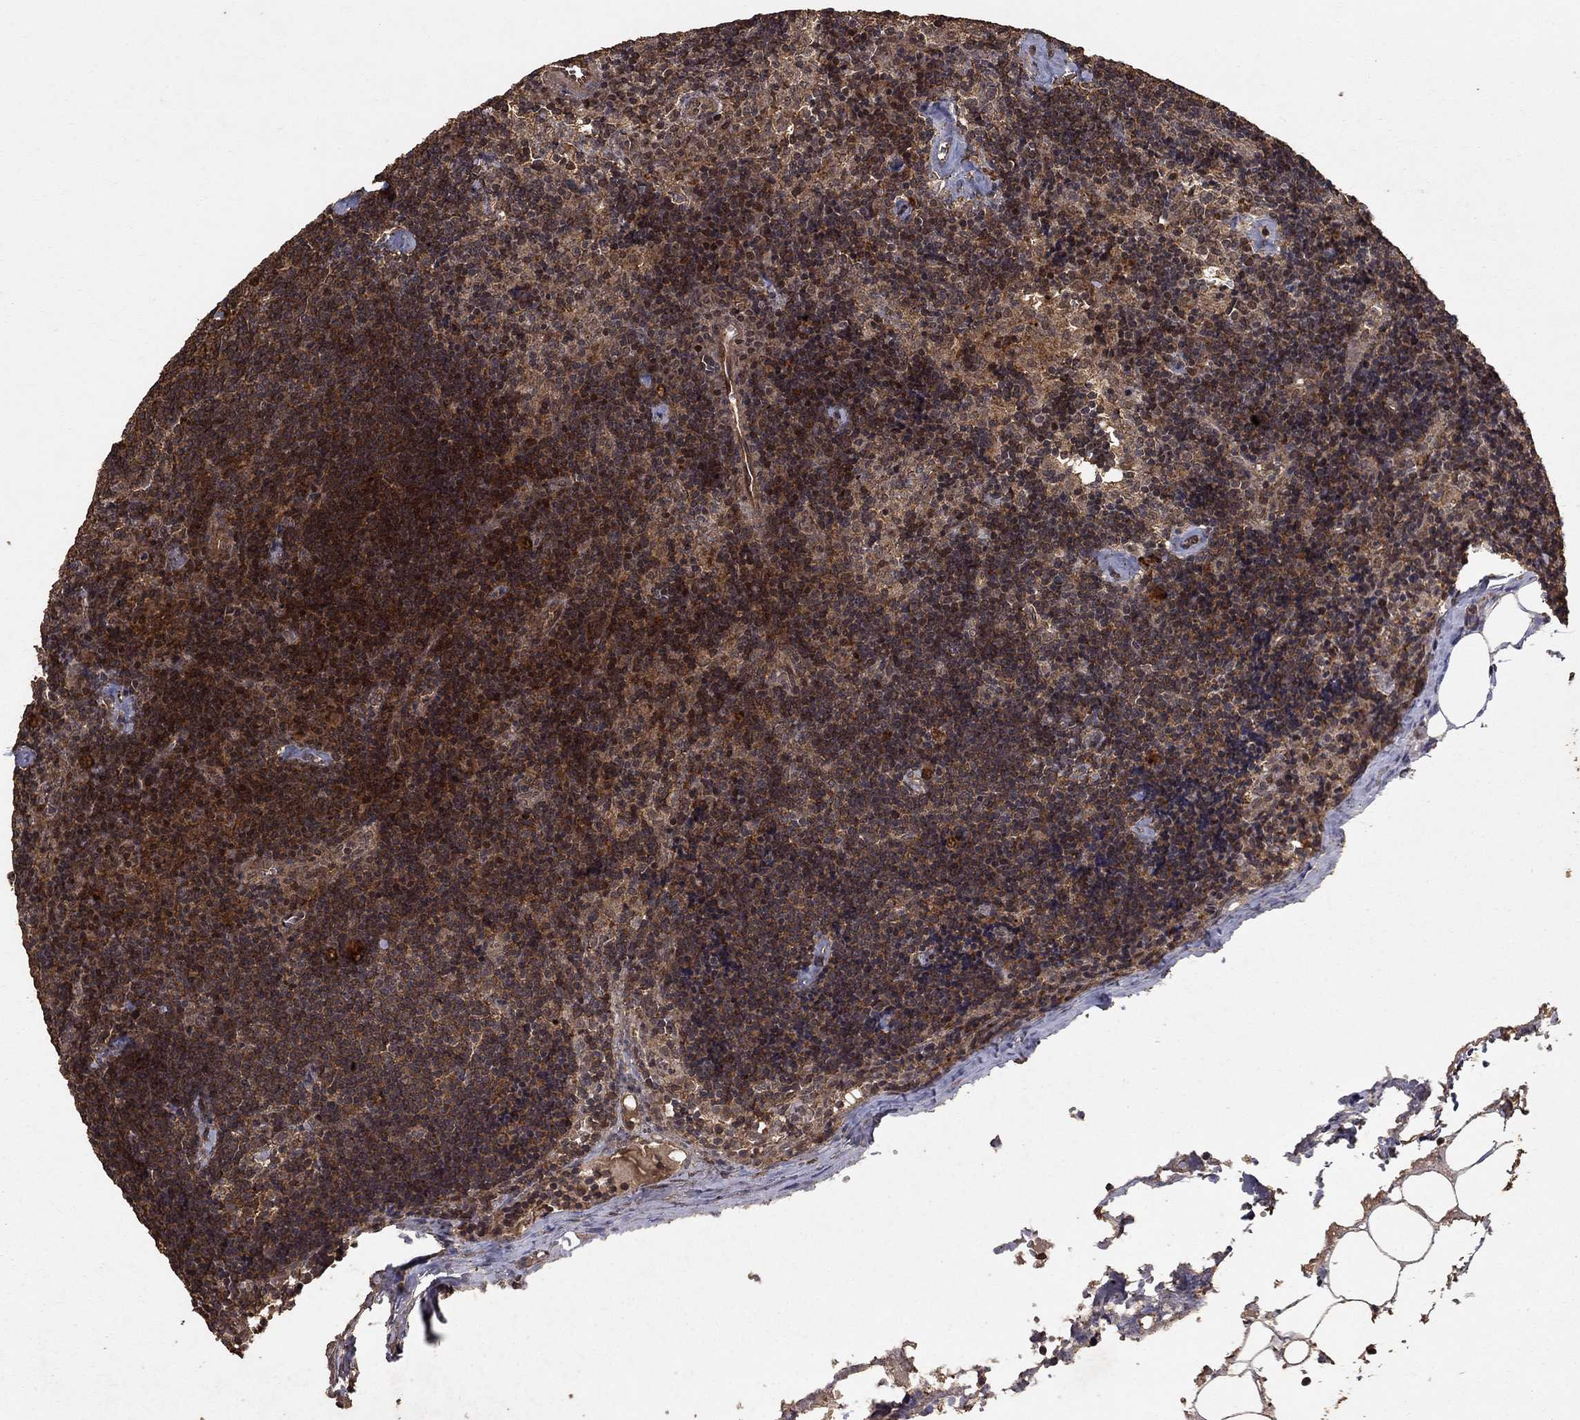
{"staining": {"intensity": "strong", "quantity": ">75%", "location": "cytoplasmic/membranous"}, "tissue": "lymph node", "cell_type": "Non-germinal center cells", "image_type": "normal", "snomed": [{"axis": "morphology", "description": "Normal tissue, NOS"}, {"axis": "topography", "description": "Lymph node"}], "caption": "A high amount of strong cytoplasmic/membranous staining is seen in about >75% of non-germinal center cells in benign lymph node.", "gene": "PRDM1", "patient": {"sex": "female", "age": 51}}